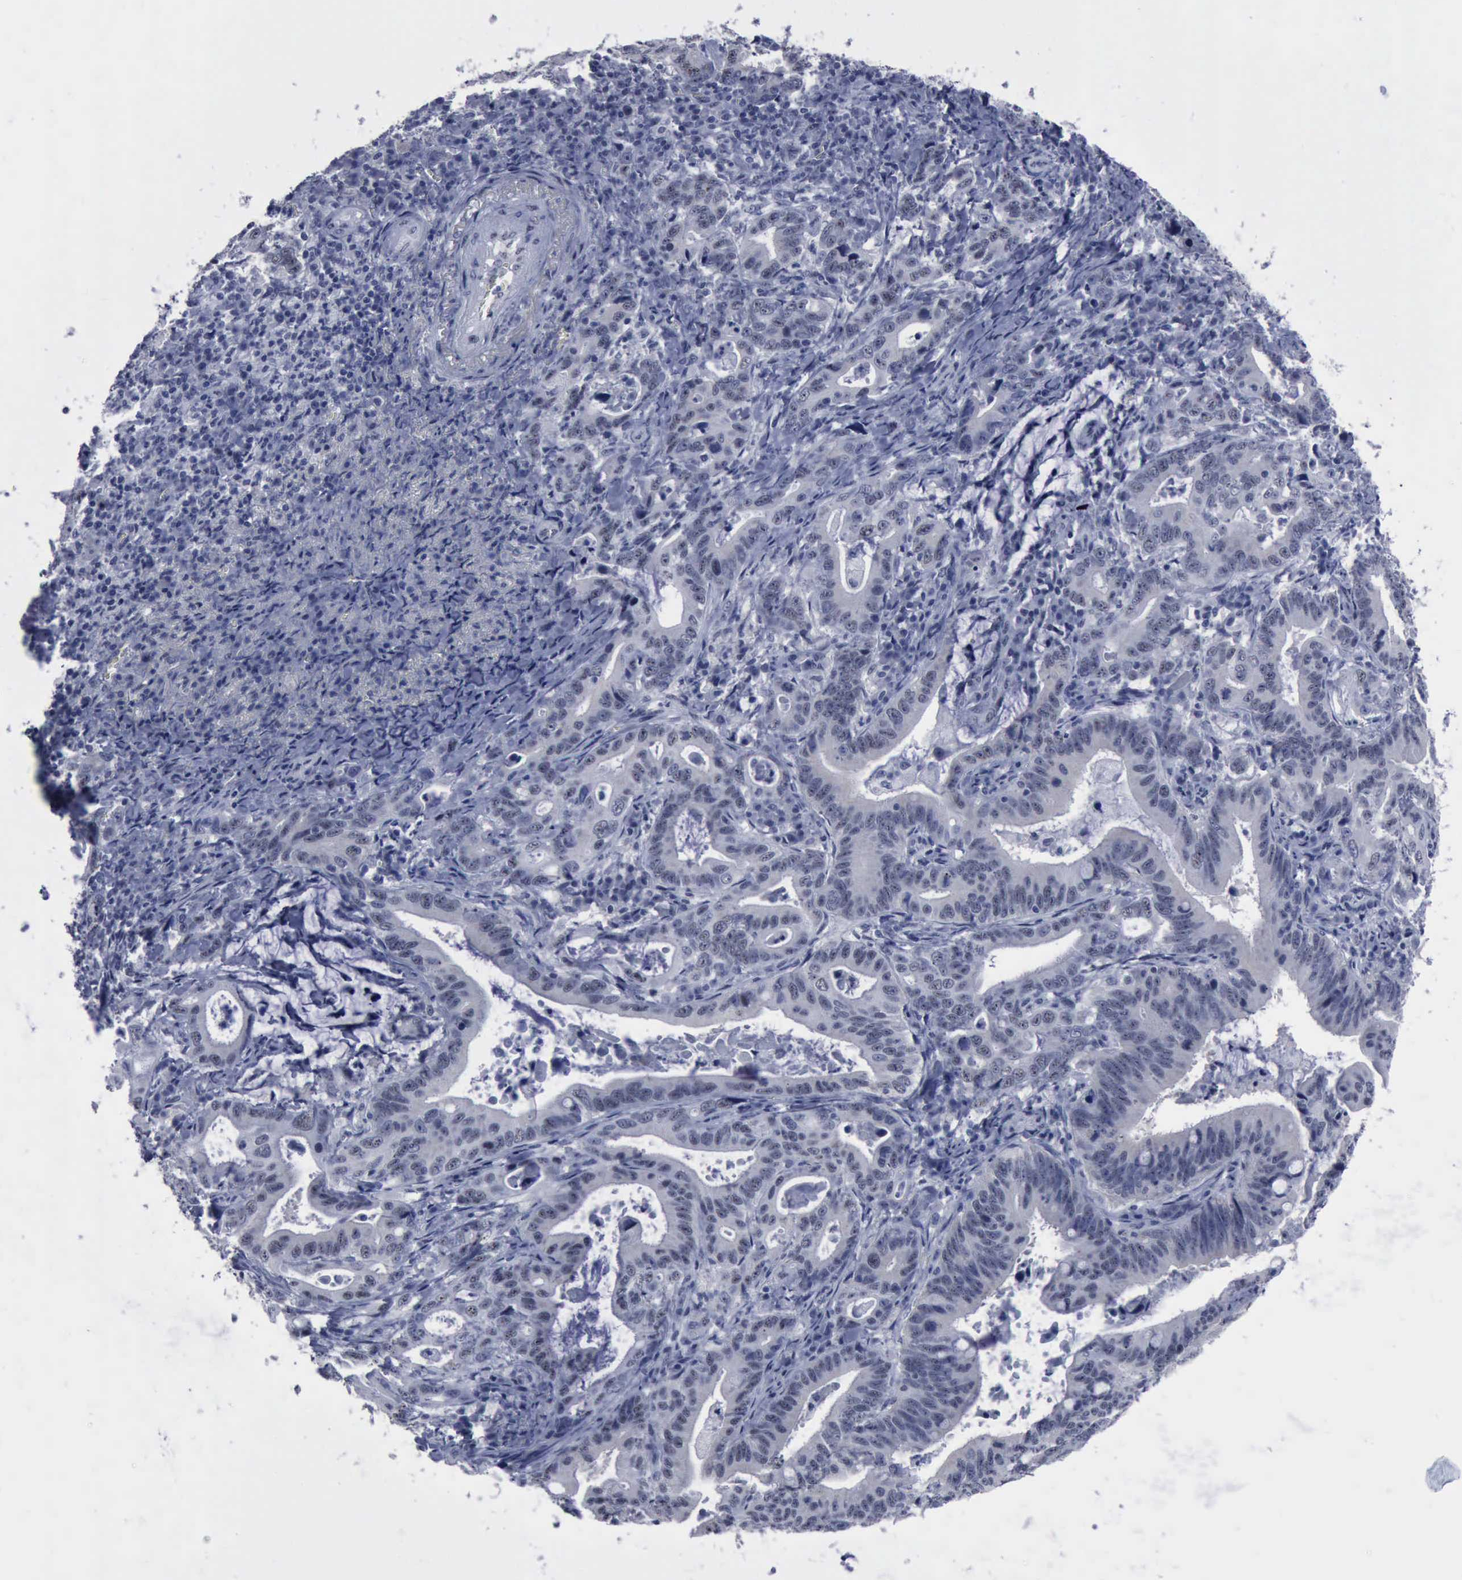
{"staining": {"intensity": "negative", "quantity": "none", "location": "none"}, "tissue": "stomach cancer", "cell_type": "Tumor cells", "image_type": "cancer", "snomed": [{"axis": "morphology", "description": "Adenocarcinoma, NOS"}, {"axis": "topography", "description": "Stomach, upper"}], "caption": "Adenocarcinoma (stomach) stained for a protein using immunohistochemistry (IHC) demonstrates no positivity tumor cells.", "gene": "BRD1", "patient": {"sex": "male", "age": 63}}